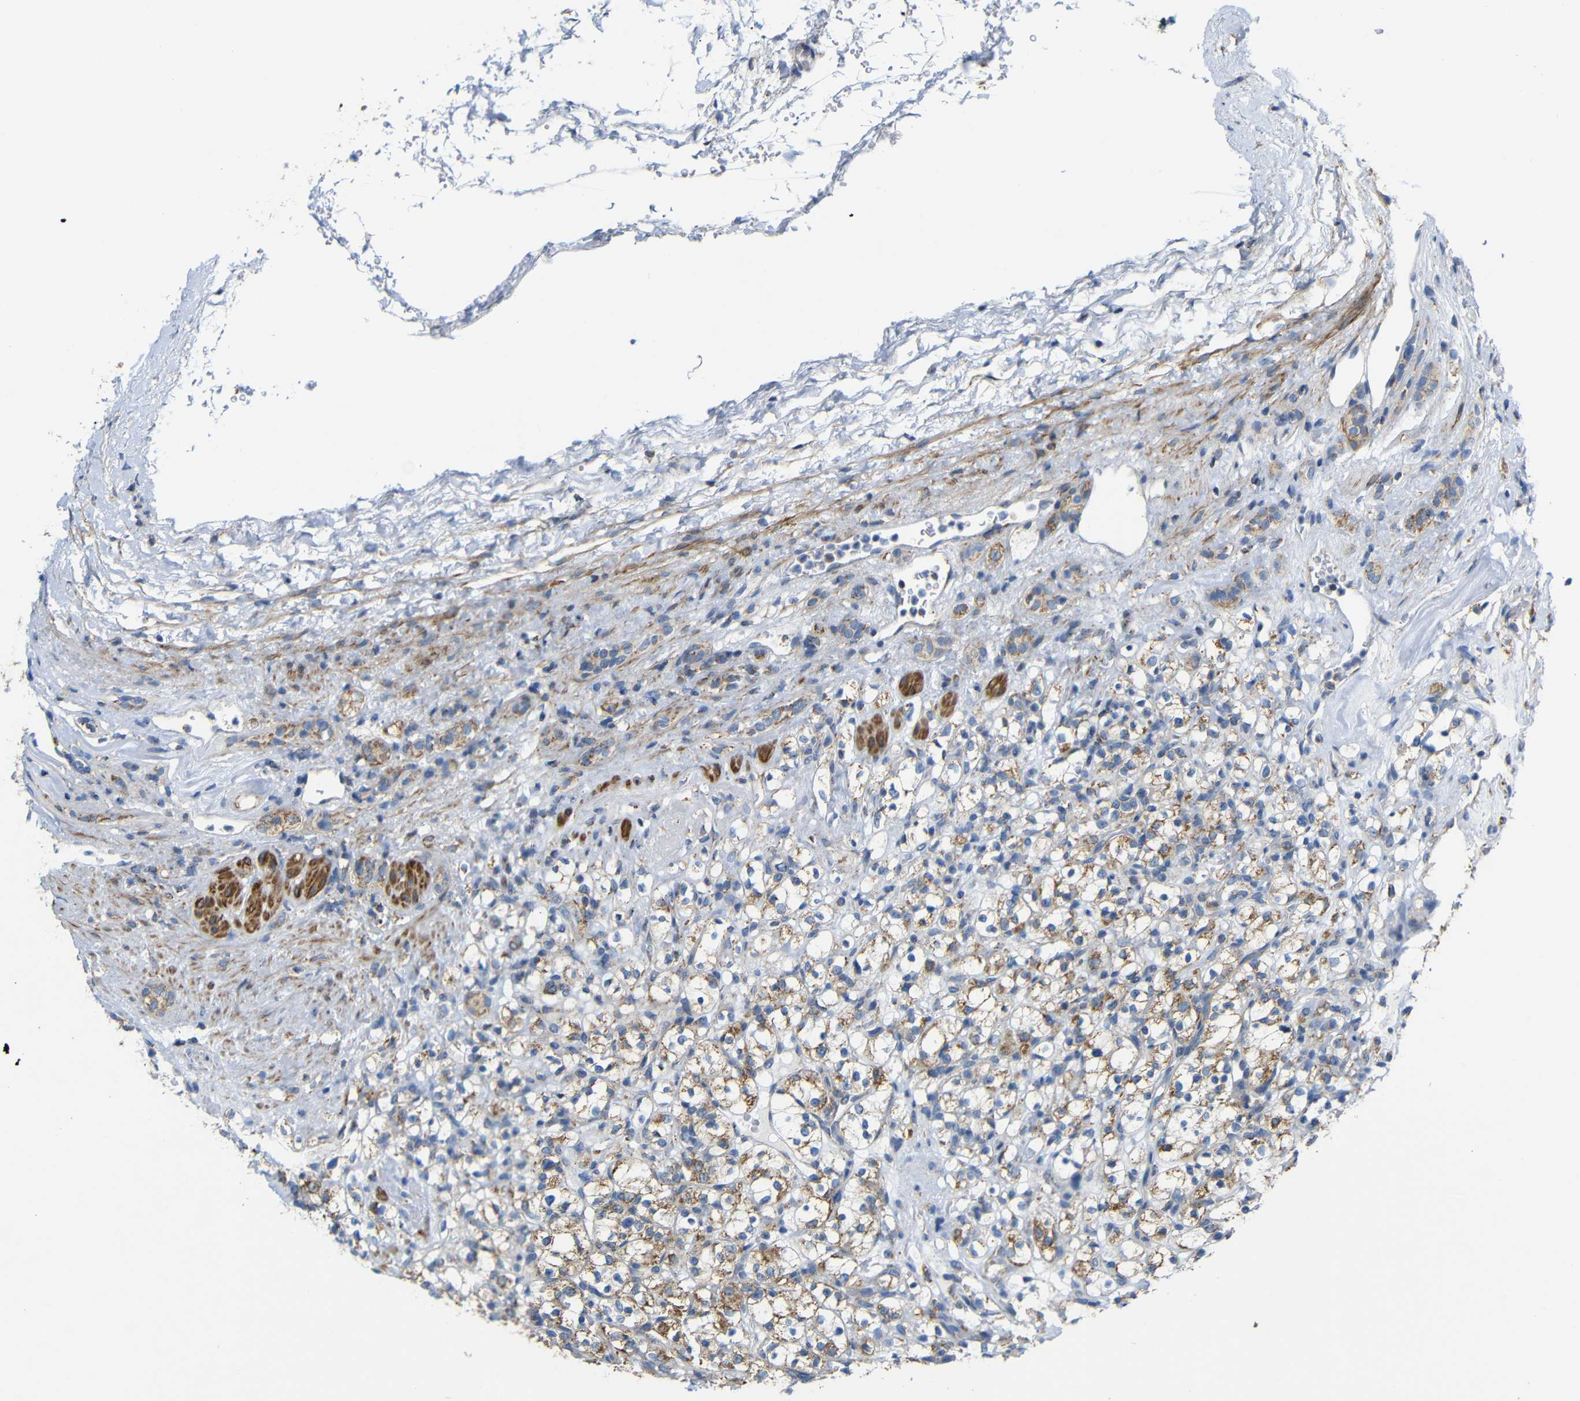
{"staining": {"intensity": "moderate", "quantity": "25%-75%", "location": "cytoplasmic/membranous"}, "tissue": "renal cancer", "cell_type": "Tumor cells", "image_type": "cancer", "snomed": [{"axis": "morphology", "description": "Normal tissue, NOS"}, {"axis": "morphology", "description": "Adenocarcinoma, NOS"}, {"axis": "topography", "description": "Kidney"}], "caption": "Immunohistochemical staining of renal cancer (adenocarcinoma) displays medium levels of moderate cytoplasmic/membranous expression in approximately 25%-75% of tumor cells.", "gene": "FAM171B", "patient": {"sex": "female", "age": 72}}